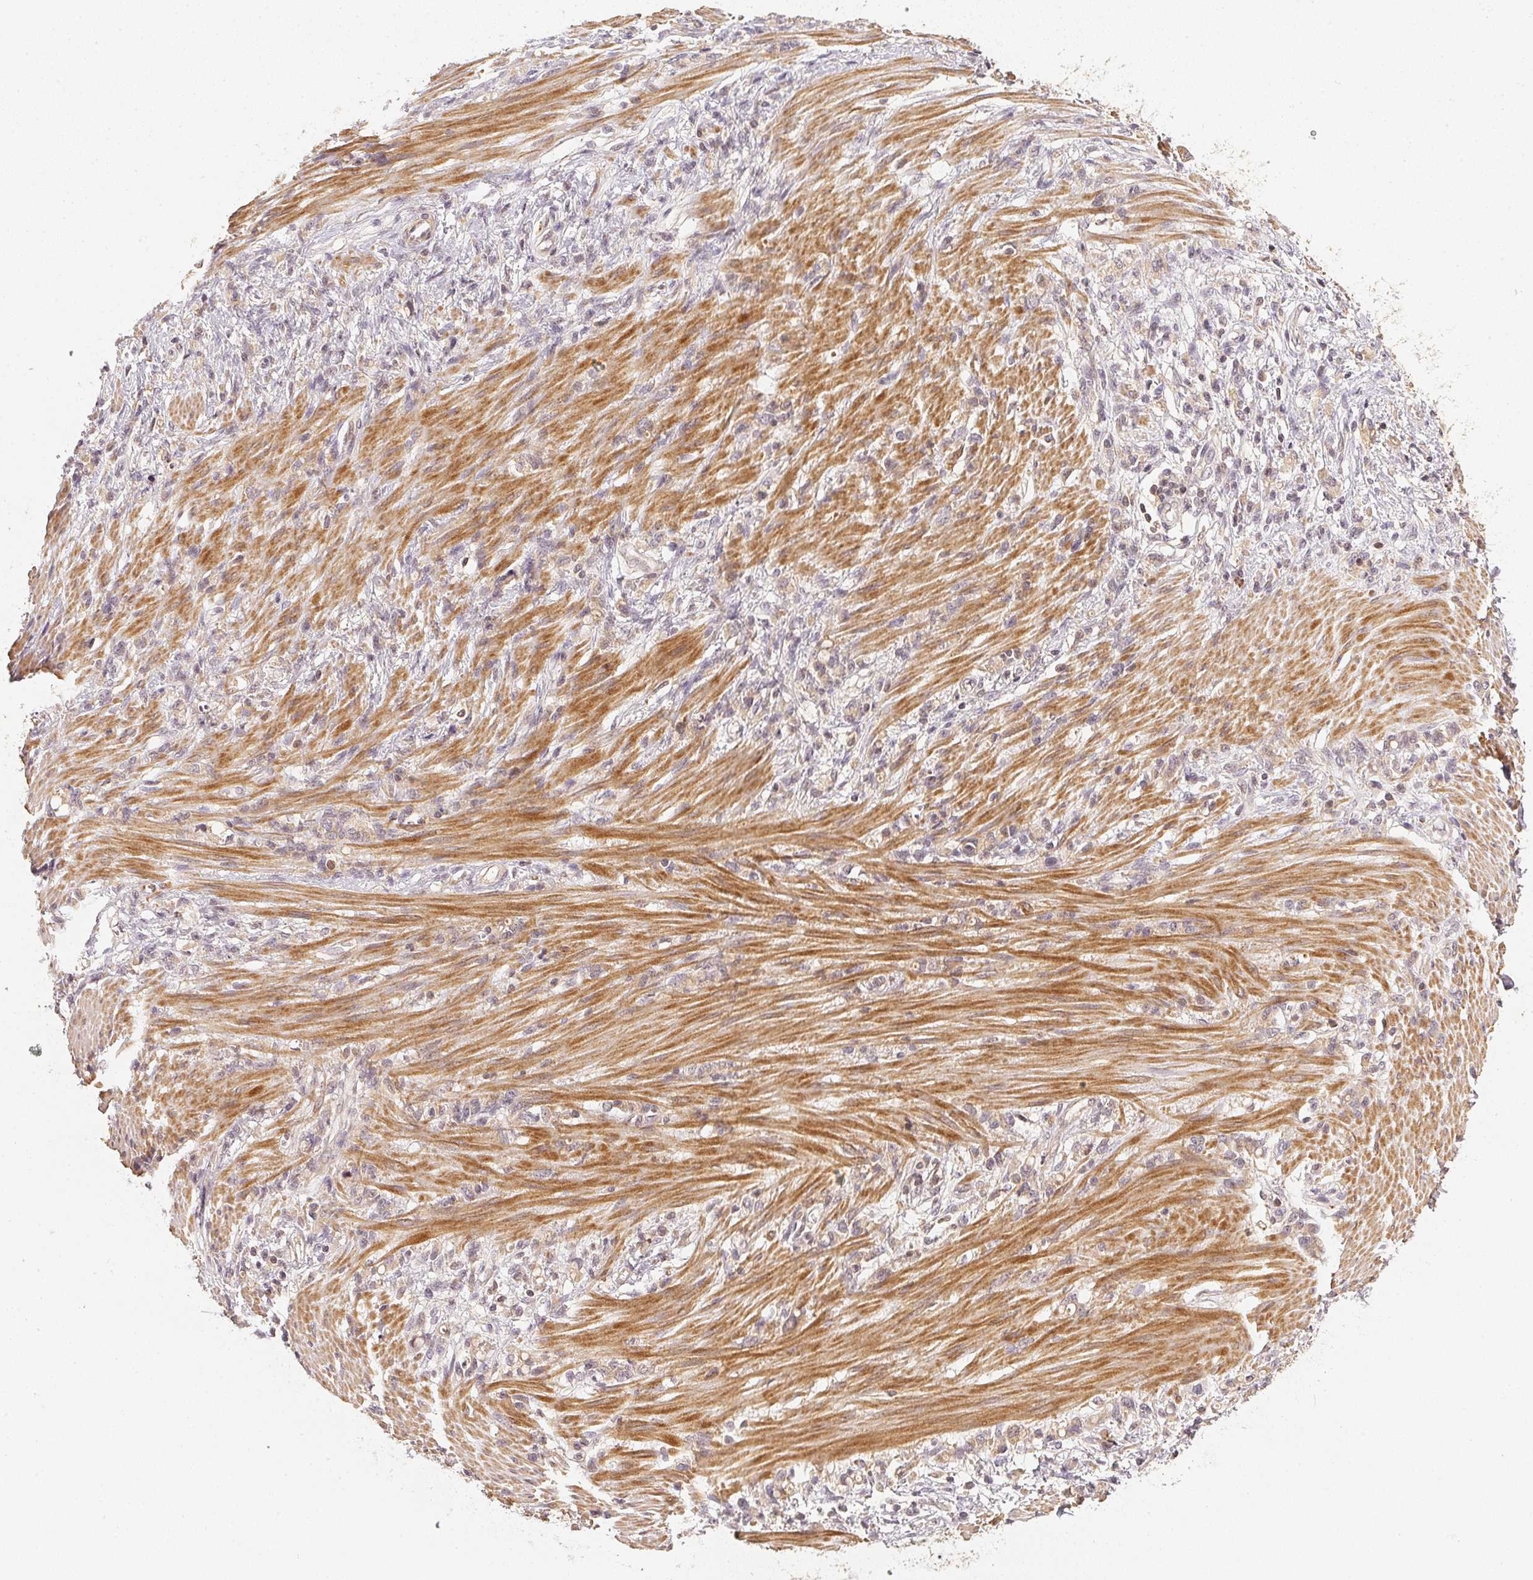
{"staining": {"intensity": "negative", "quantity": "none", "location": "none"}, "tissue": "stomach cancer", "cell_type": "Tumor cells", "image_type": "cancer", "snomed": [{"axis": "morphology", "description": "Adenocarcinoma, NOS"}, {"axis": "topography", "description": "Stomach"}], "caption": "An image of adenocarcinoma (stomach) stained for a protein shows no brown staining in tumor cells.", "gene": "SERPINE1", "patient": {"sex": "female", "age": 84}}